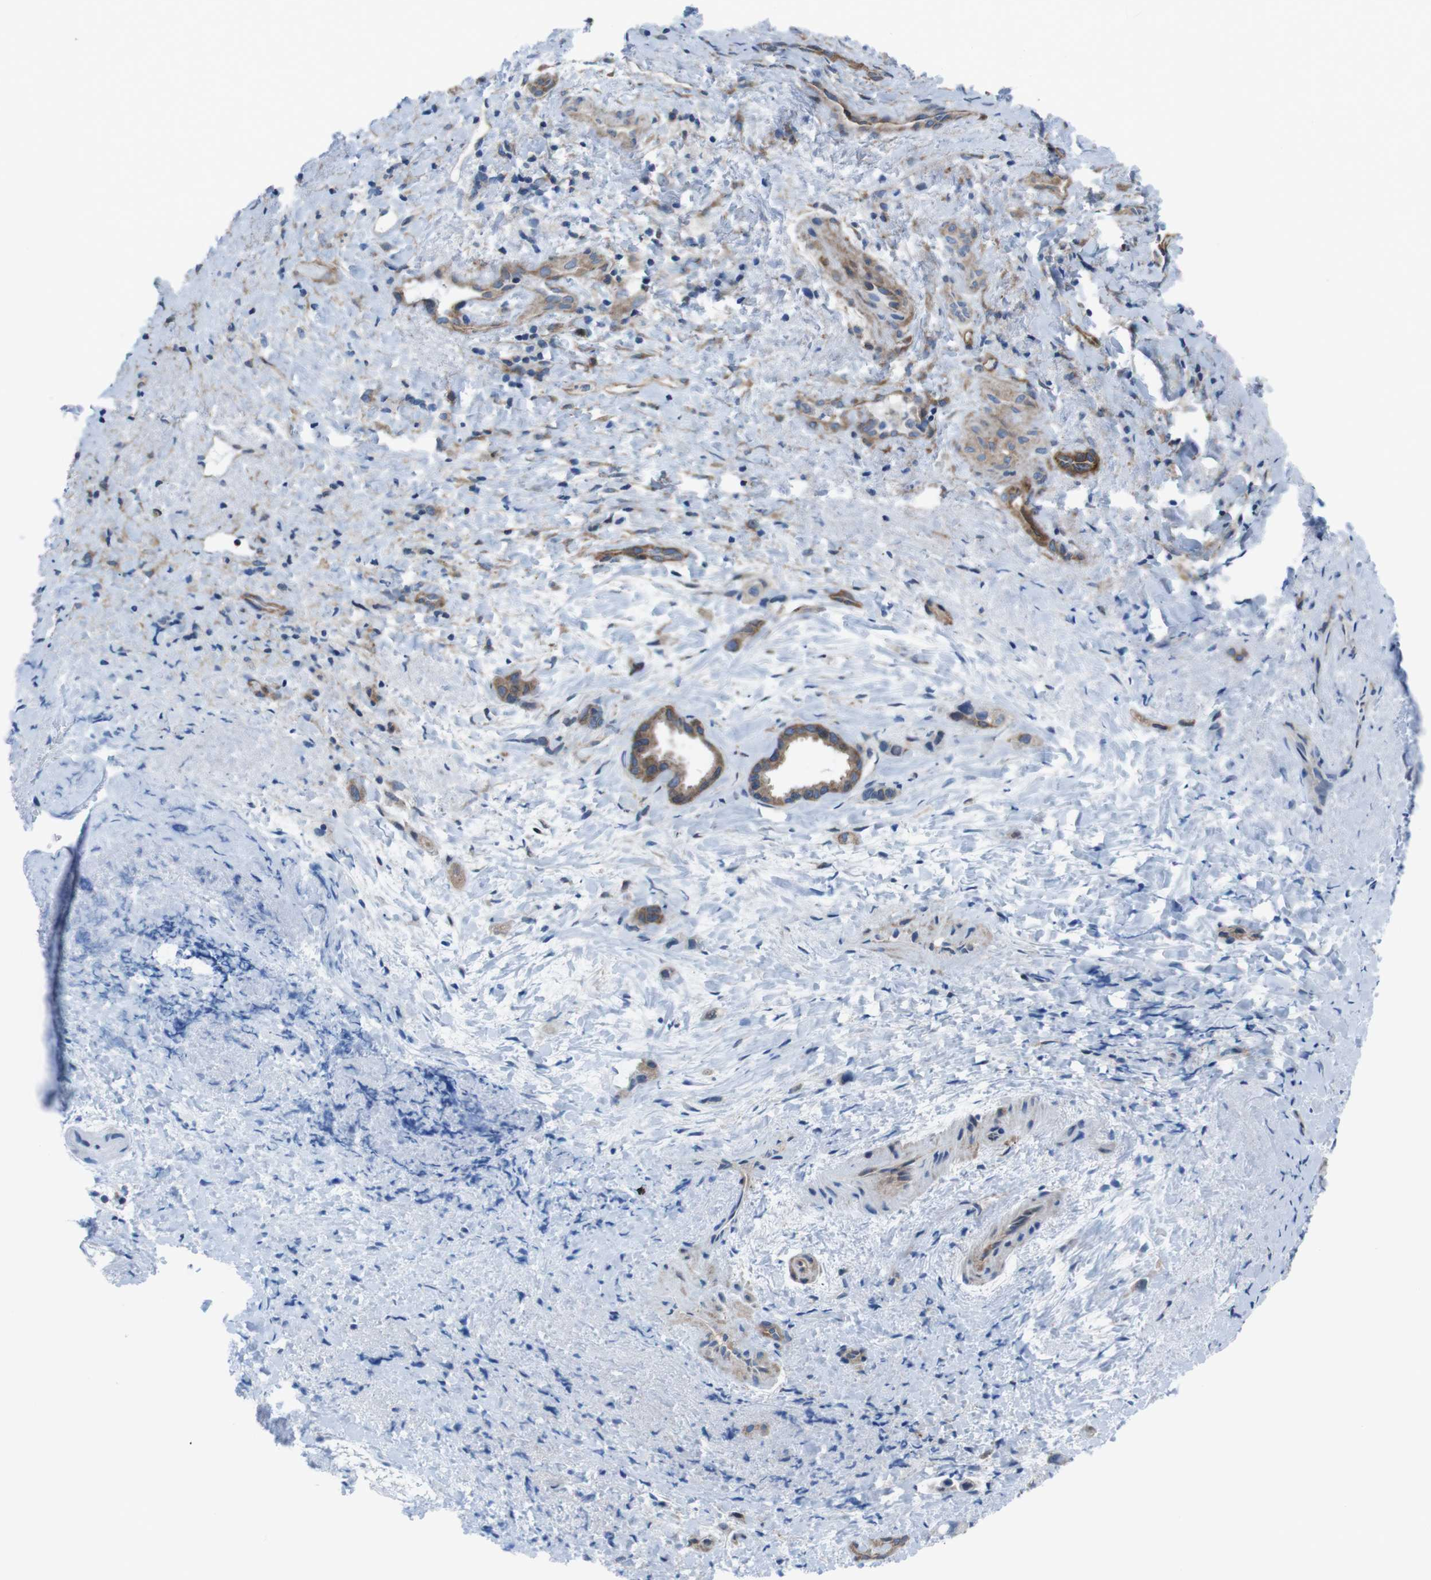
{"staining": {"intensity": "moderate", "quantity": ">75%", "location": "cytoplasmic/membranous"}, "tissue": "liver cancer", "cell_type": "Tumor cells", "image_type": "cancer", "snomed": [{"axis": "morphology", "description": "Cholangiocarcinoma"}, {"axis": "topography", "description": "Liver"}], "caption": "Immunohistochemical staining of human cholangiocarcinoma (liver) demonstrates medium levels of moderate cytoplasmic/membranous expression in about >75% of tumor cells.", "gene": "DIAPH2", "patient": {"sex": "female", "age": 65}}